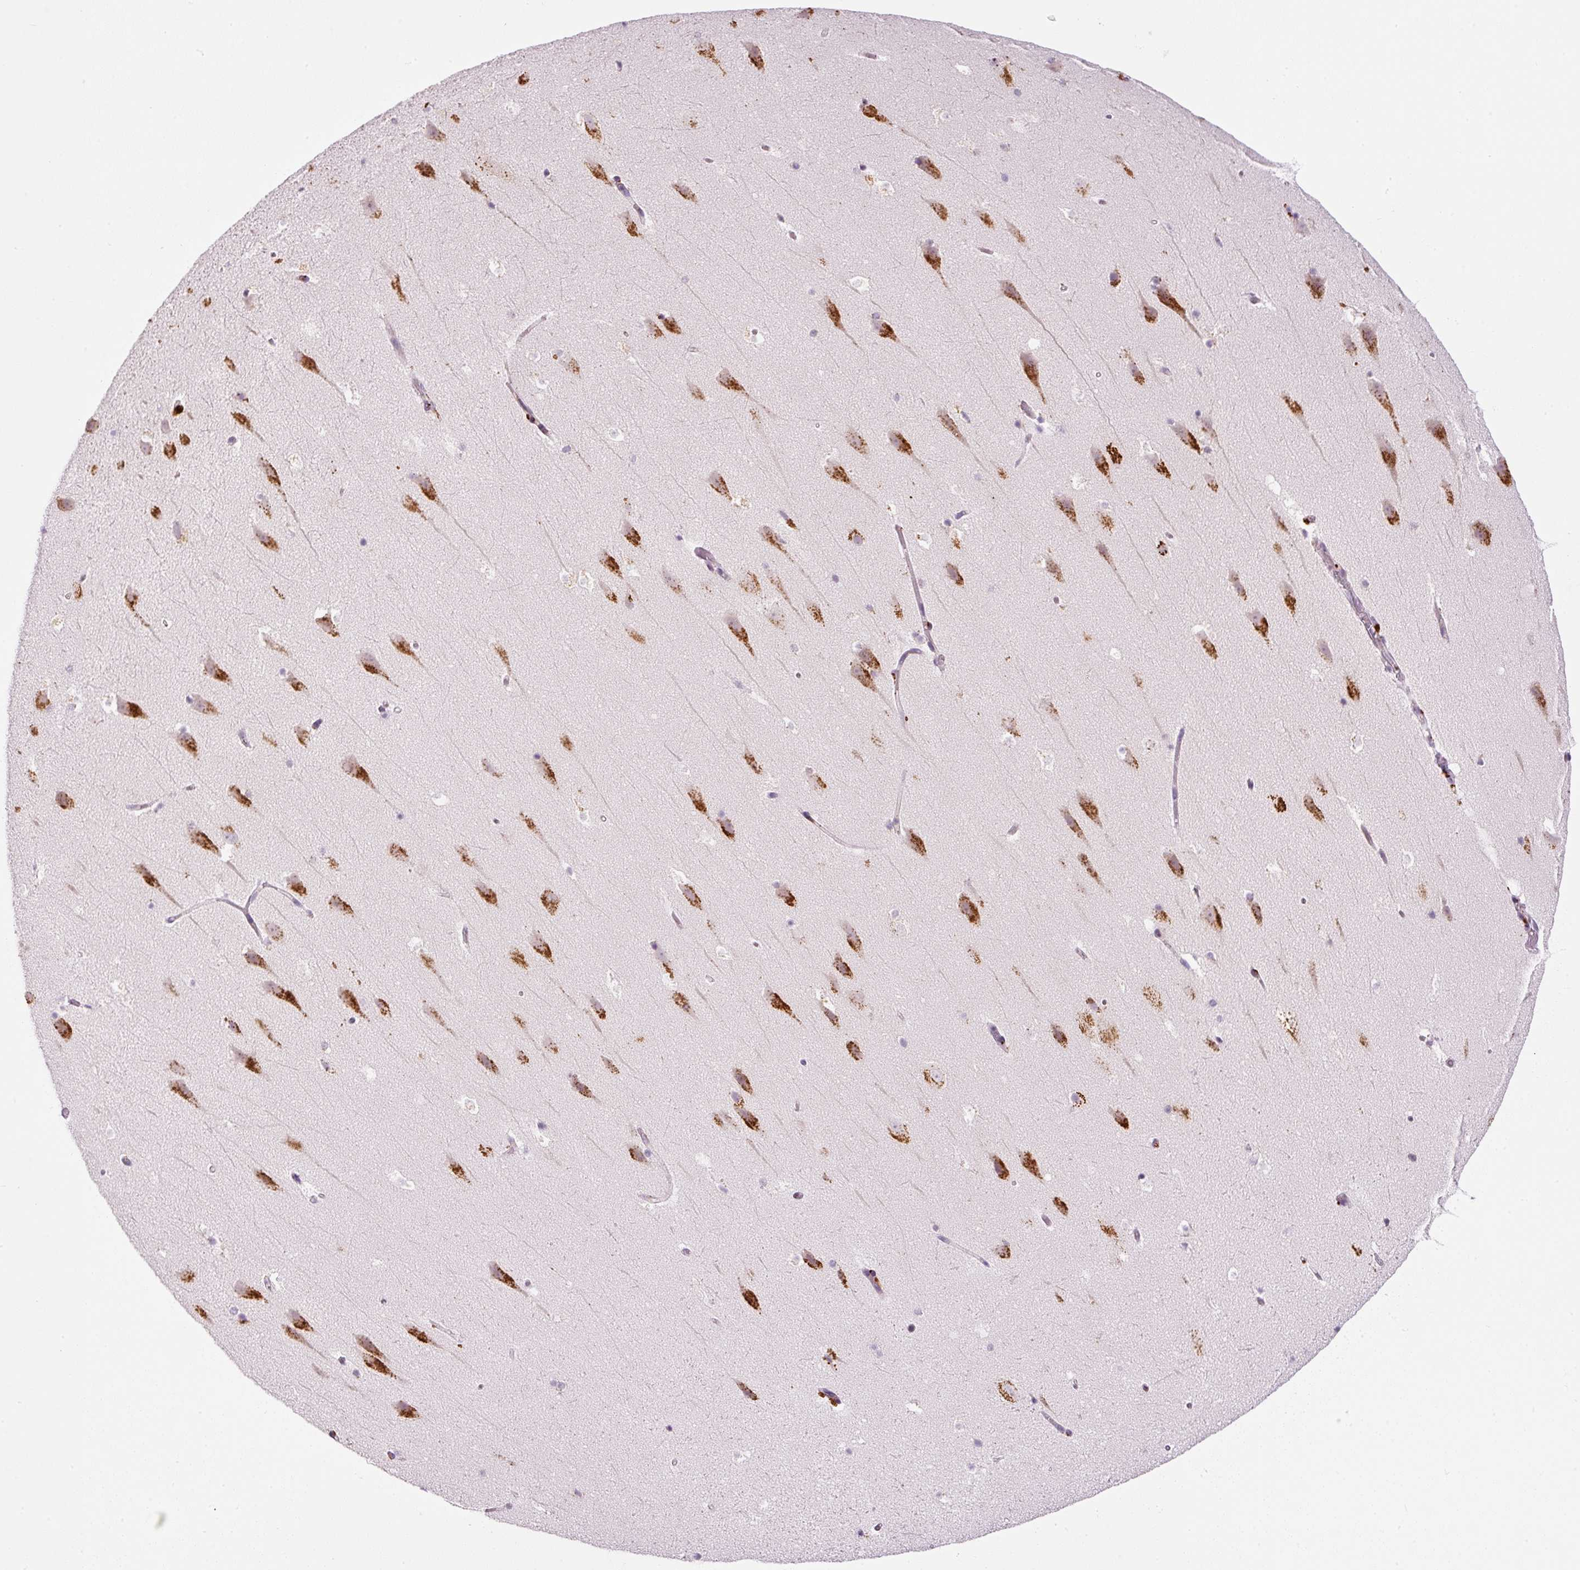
{"staining": {"intensity": "moderate", "quantity": "<25%", "location": "cytoplasmic/membranous"}, "tissue": "hippocampus", "cell_type": "Glial cells", "image_type": "normal", "snomed": [{"axis": "morphology", "description": "Normal tissue, NOS"}, {"axis": "topography", "description": "Hippocampus"}], "caption": "Approximately <25% of glial cells in normal human hippocampus display moderate cytoplasmic/membranous protein staining as visualized by brown immunohistochemical staining.", "gene": "ZNF639", "patient": {"sex": "male", "age": 37}}